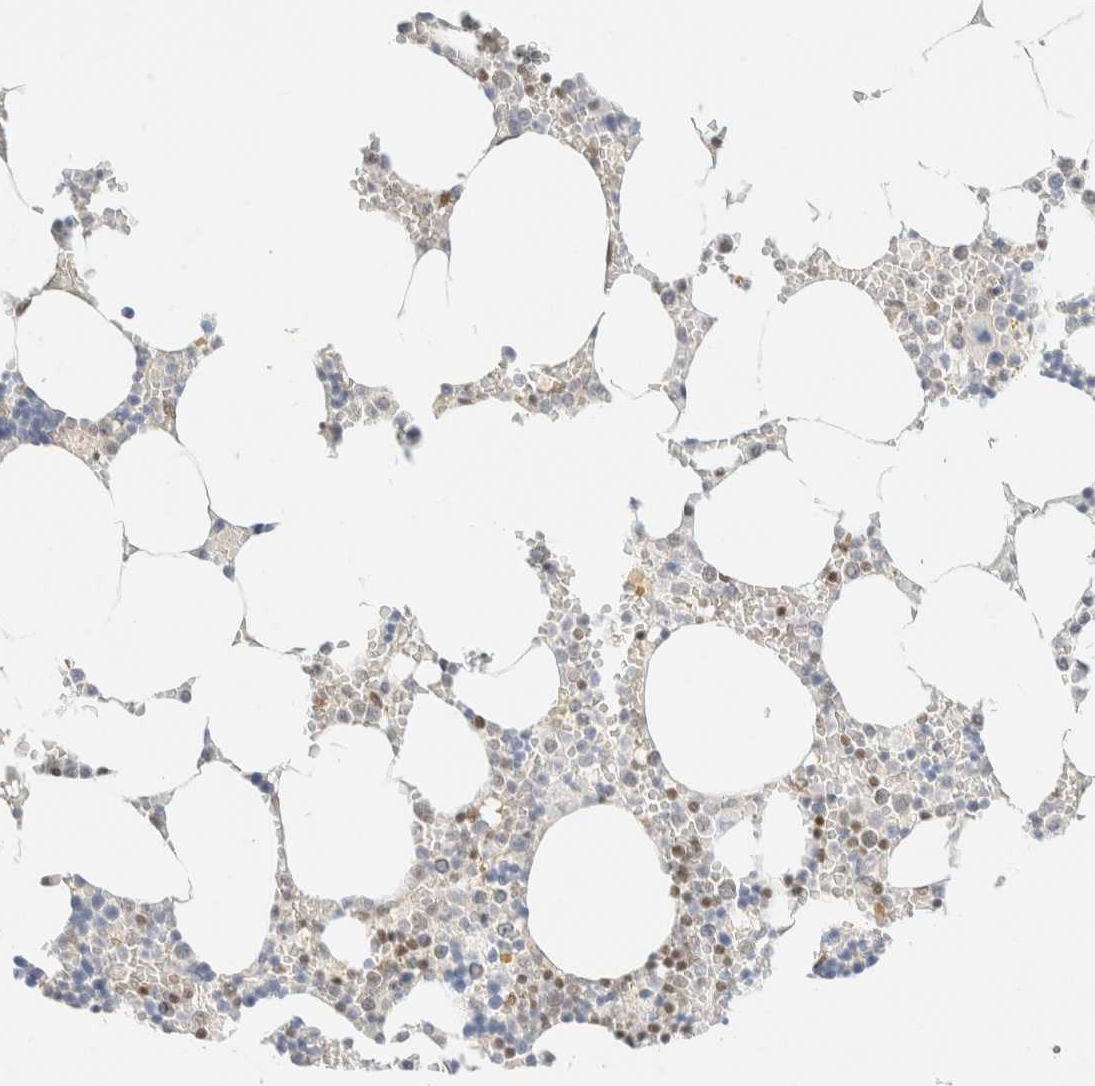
{"staining": {"intensity": "moderate", "quantity": "<25%", "location": "nuclear"}, "tissue": "bone marrow", "cell_type": "Hematopoietic cells", "image_type": "normal", "snomed": [{"axis": "morphology", "description": "Normal tissue, NOS"}, {"axis": "topography", "description": "Bone marrow"}], "caption": "High-magnification brightfield microscopy of normal bone marrow stained with DAB (3,3'-diaminobenzidine) (brown) and counterstained with hematoxylin (blue). hematopoietic cells exhibit moderate nuclear positivity is identified in about<25% of cells. Immunohistochemistry (ihc) stains the protein of interest in brown and the nuclei are stained blue.", "gene": "PYGO2", "patient": {"sex": "male", "age": 70}}